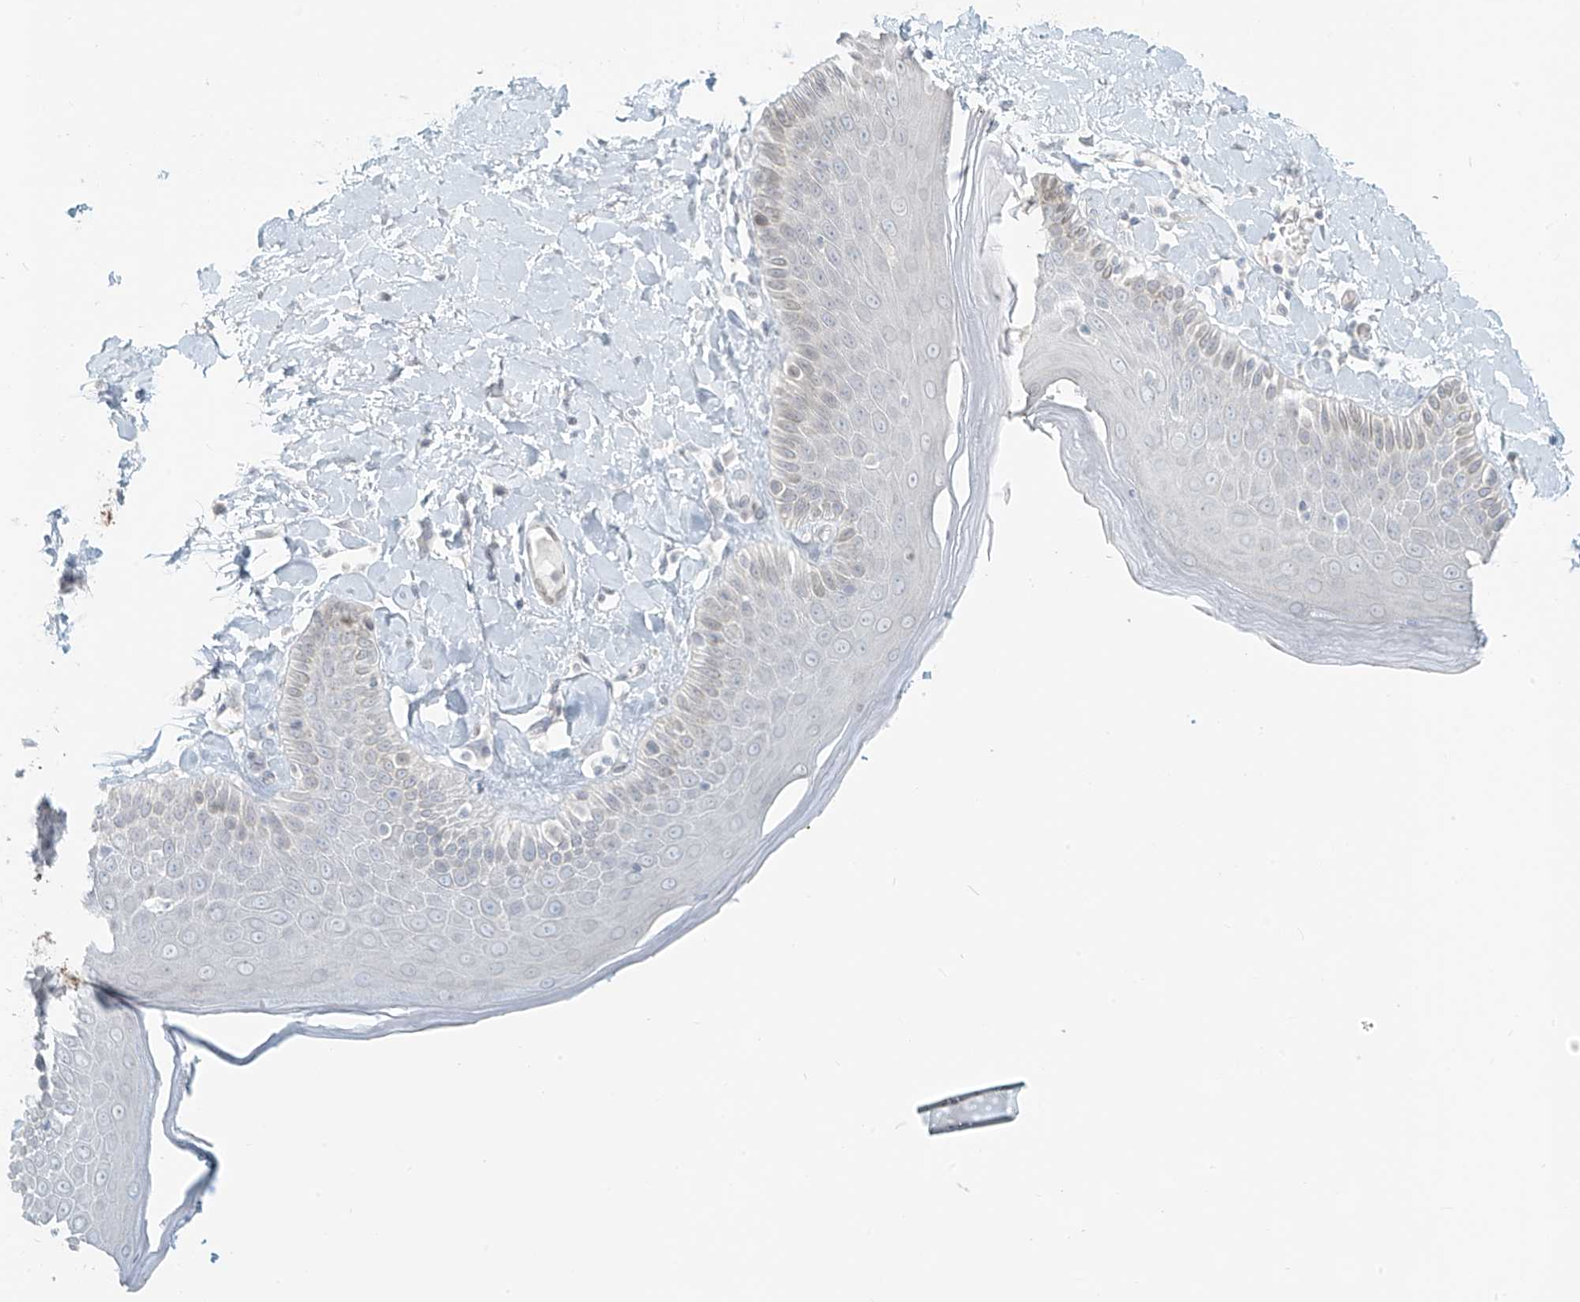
{"staining": {"intensity": "negative", "quantity": "none", "location": "none"}, "tissue": "skin", "cell_type": "Epidermal cells", "image_type": "normal", "snomed": [{"axis": "morphology", "description": "Normal tissue, NOS"}, {"axis": "topography", "description": "Anal"}], "caption": "Immunohistochemistry histopathology image of benign human skin stained for a protein (brown), which shows no positivity in epidermal cells. Brightfield microscopy of IHC stained with DAB (brown) and hematoxylin (blue), captured at high magnification.", "gene": "OSBPL7", "patient": {"sex": "male", "age": 69}}